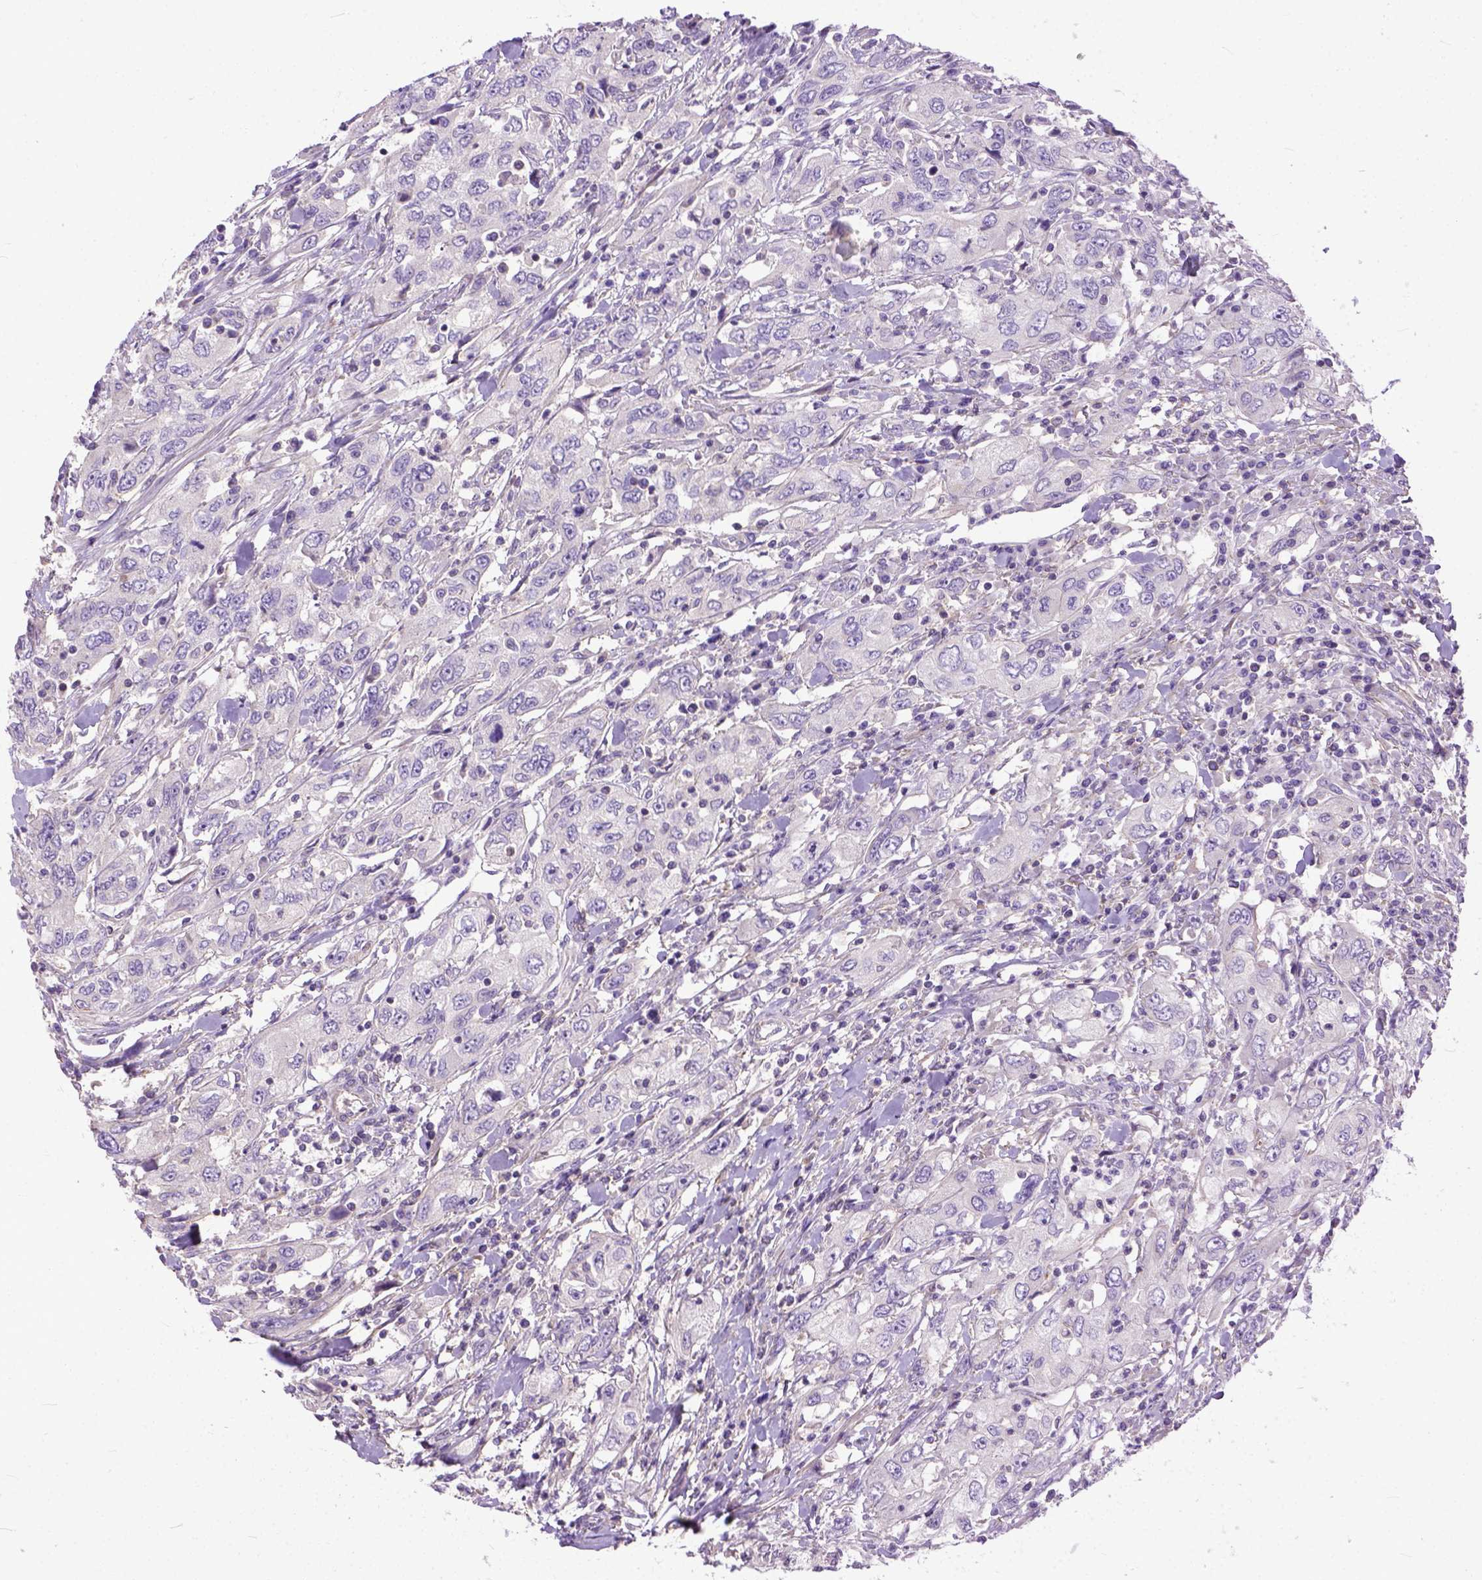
{"staining": {"intensity": "negative", "quantity": "none", "location": "none"}, "tissue": "urothelial cancer", "cell_type": "Tumor cells", "image_type": "cancer", "snomed": [{"axis": "morphology", "description": "Urothelial carcinoma, High grade"}, {"axis": "topography", "description": "Urinary bladder"}], "caption": "A micrograph of high-grade urothelial carcinoma stained for a protein demonstrates no brown staining in tumor cells.", "gene": "BANF2", "patient": {"sex": "male", "age": 76}}